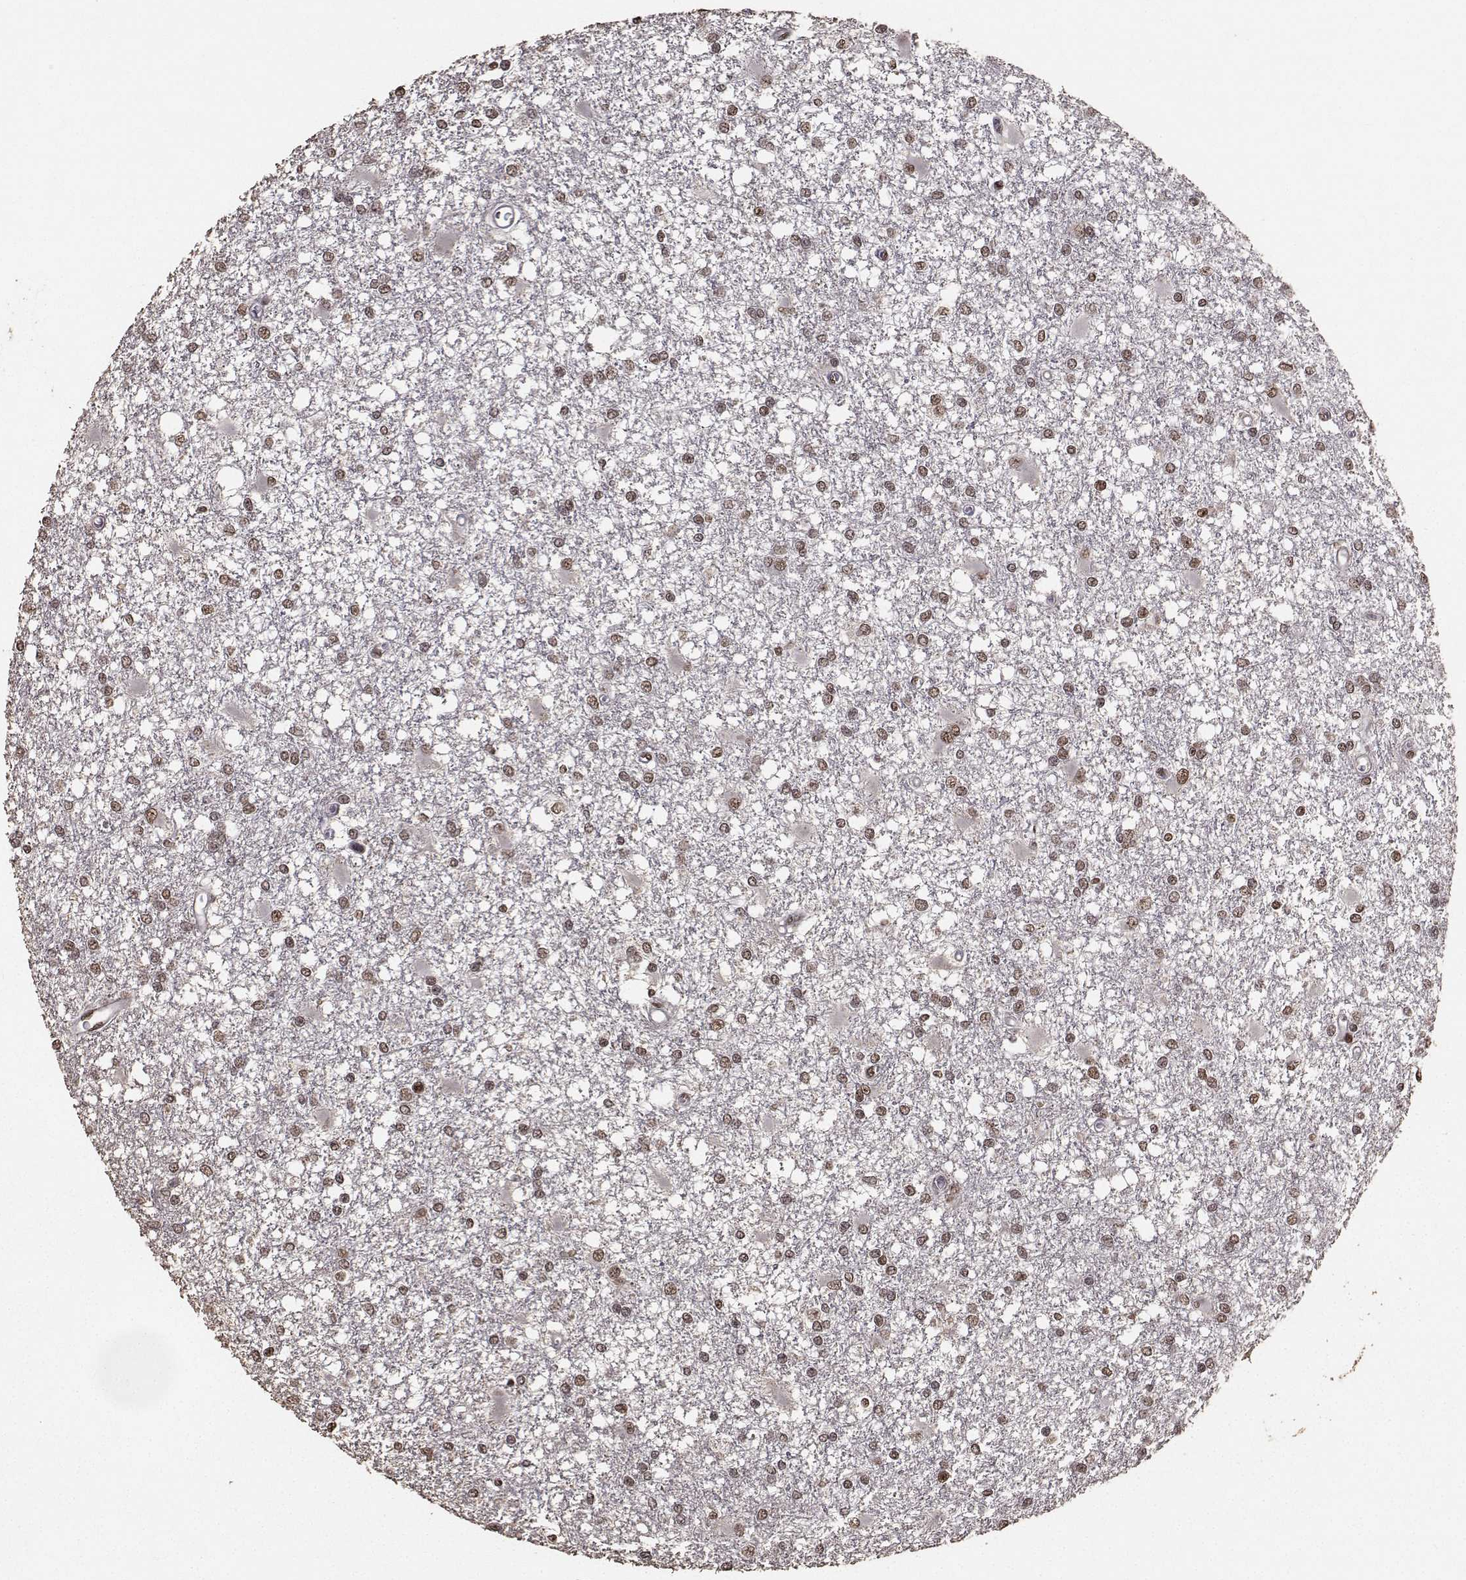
{"staining": {"intensity": "moderate", "quantity": ">75%", "location": "nuclear"}, "tissue": "glioma", "cell_type": "Tumor cells", "image_type": "cancer", "snomed": [{"axis": "morphology", "description": "Glioma, malignant, High grade"}, {"axis": "topography", "description": "Cerebral cortex"}], "caption": "The immunohistochemical stain labels moderate nuclear expression in tumor cells of malignant high-grade glioma tissue.", "gene": "SF1", "patient": {"sex": "male", "age": 79}}